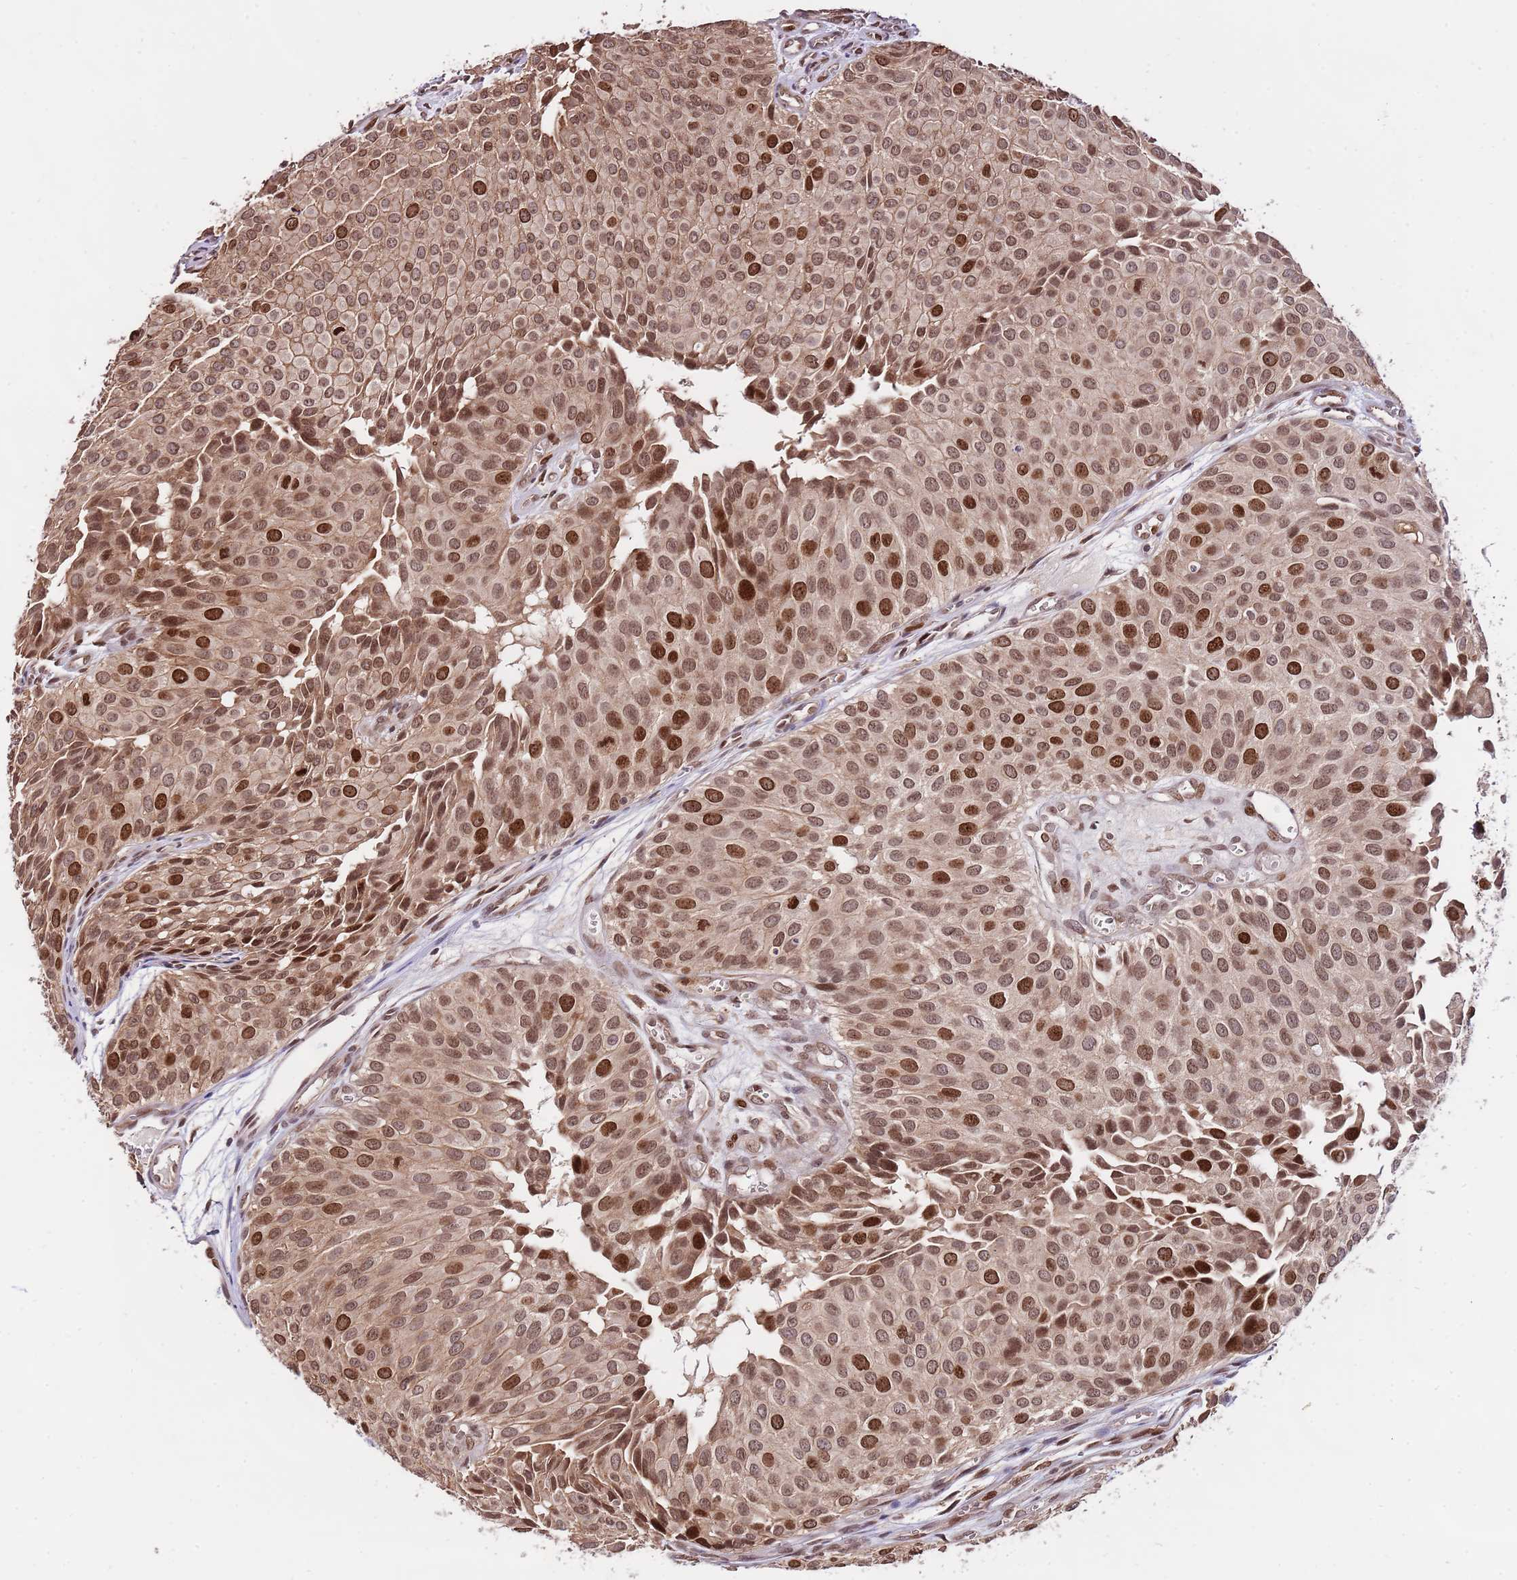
{"staining": {"intensity": "strong", "quantity": ">75%", "location": "nuclear"}, "tissue": "urothelial cancer", "cell_type": "Tumor cells", "image_type": "cancer", "snomed": [{"axis": "morphology", "description": "Urothelial carcinoma, Low grade"}, {"axis": "topography", "description": "Urinary bladder"}], "caption": "Immunohistochemical staining of human urothelial cancer demonstrates high levels of strong nuclear protein expression in approximately >75% of tumor cells. The protein of interest is shown in brown color, while the nuclei are stained blue.", "gene": "RIF1", "patient": {"sex": "male", "age": 88}}